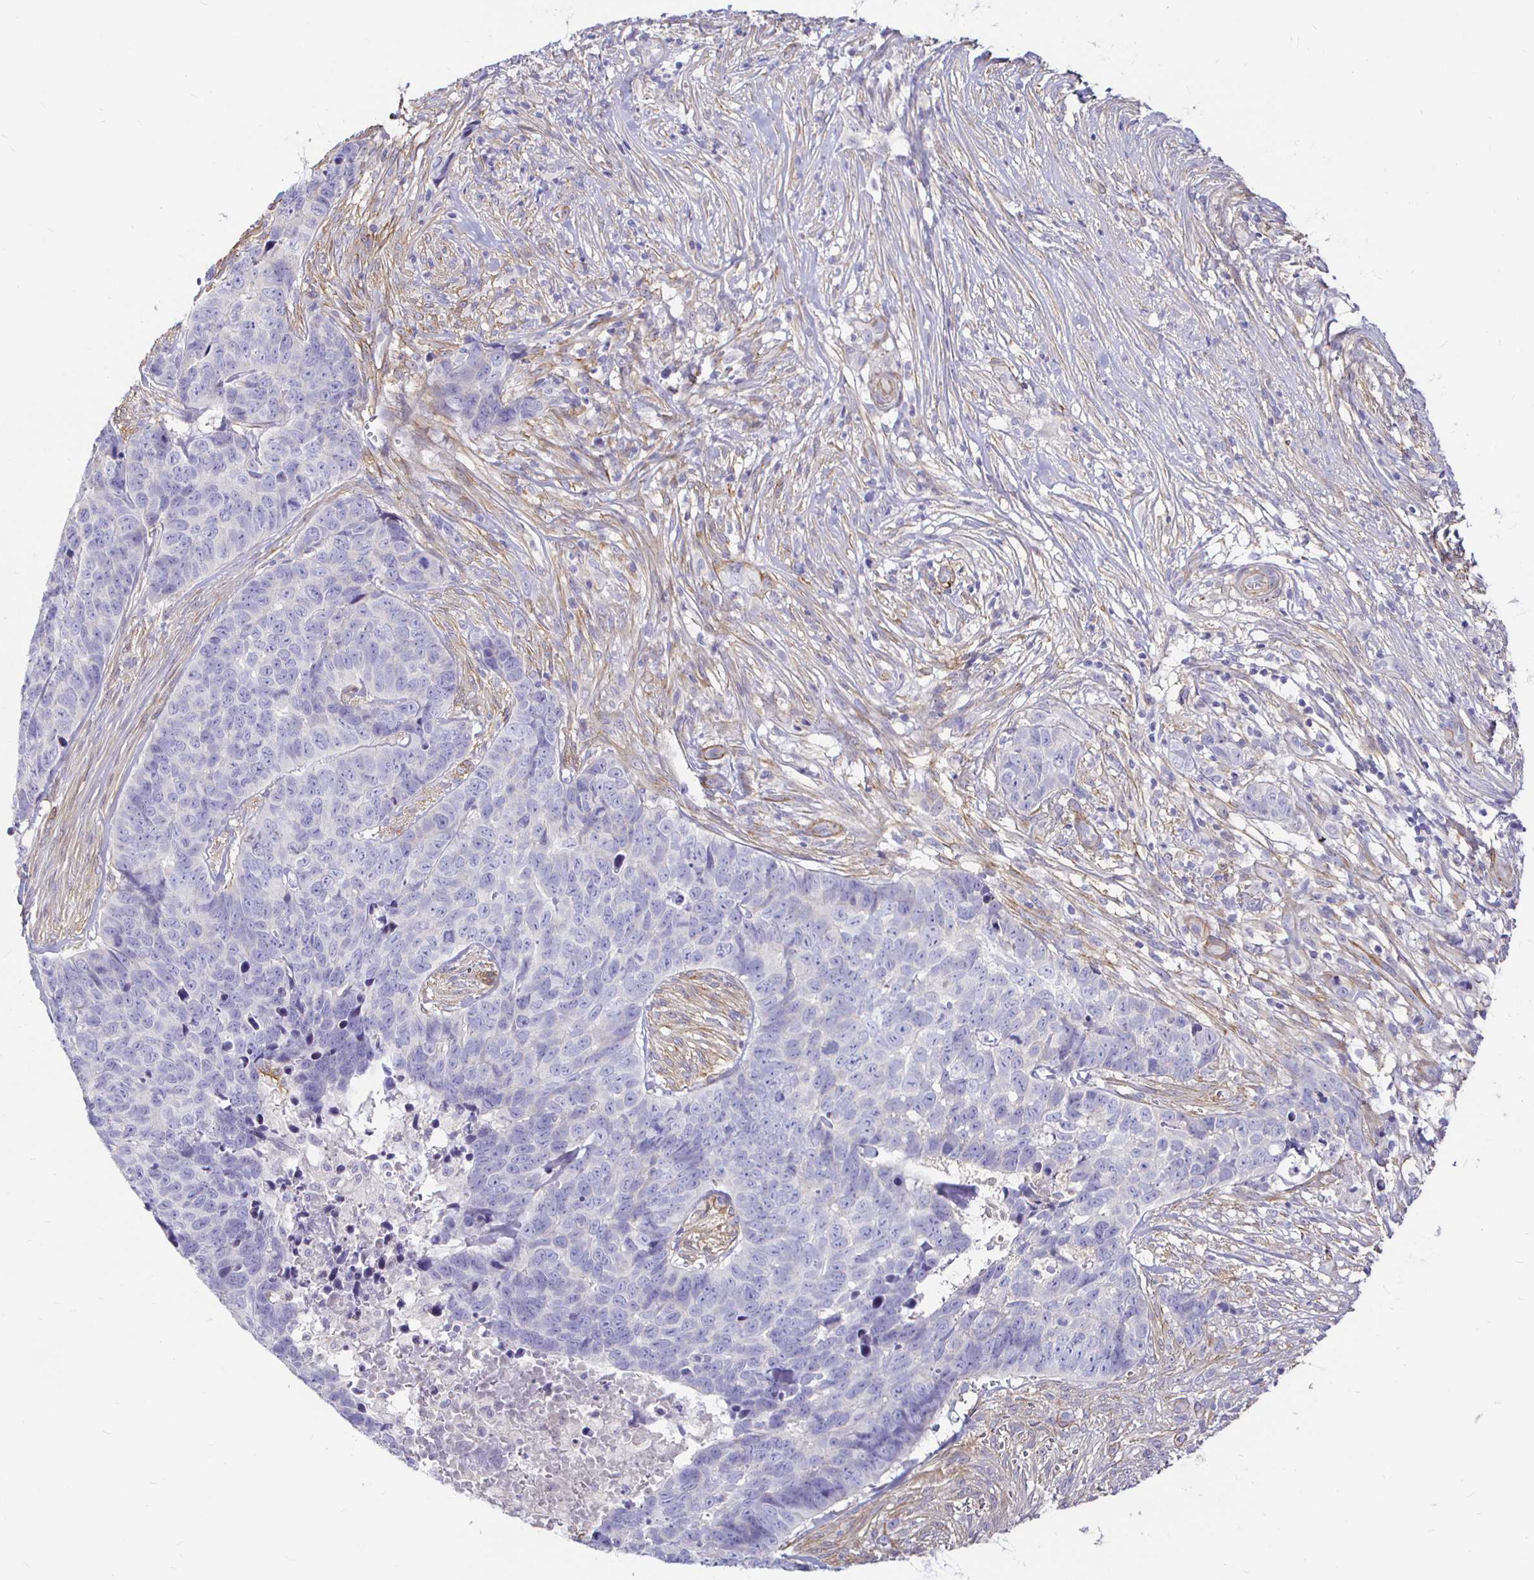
{"staining": {"intensity": "negative", "quantity": "none", "location": "none"}, "tissue": "skin cancer", "cell_type": "Tumor cells", "image_type": "cancer", "snomed": [{"axis": "morphology", "description": "Basal cell carcinoma"}, {"axis": "topography", "description": "Skin"}], "caption": "High magnification brightfield microscopy of skin cancer stained with DAB (3,3'-diaminobenzidine) (brown) and counterstained with hematoxylin (blue): tumor cells show no significant positivity.", "gene": "PALM2AKAP2", "patient": {"sex": "female", "age": 82}}